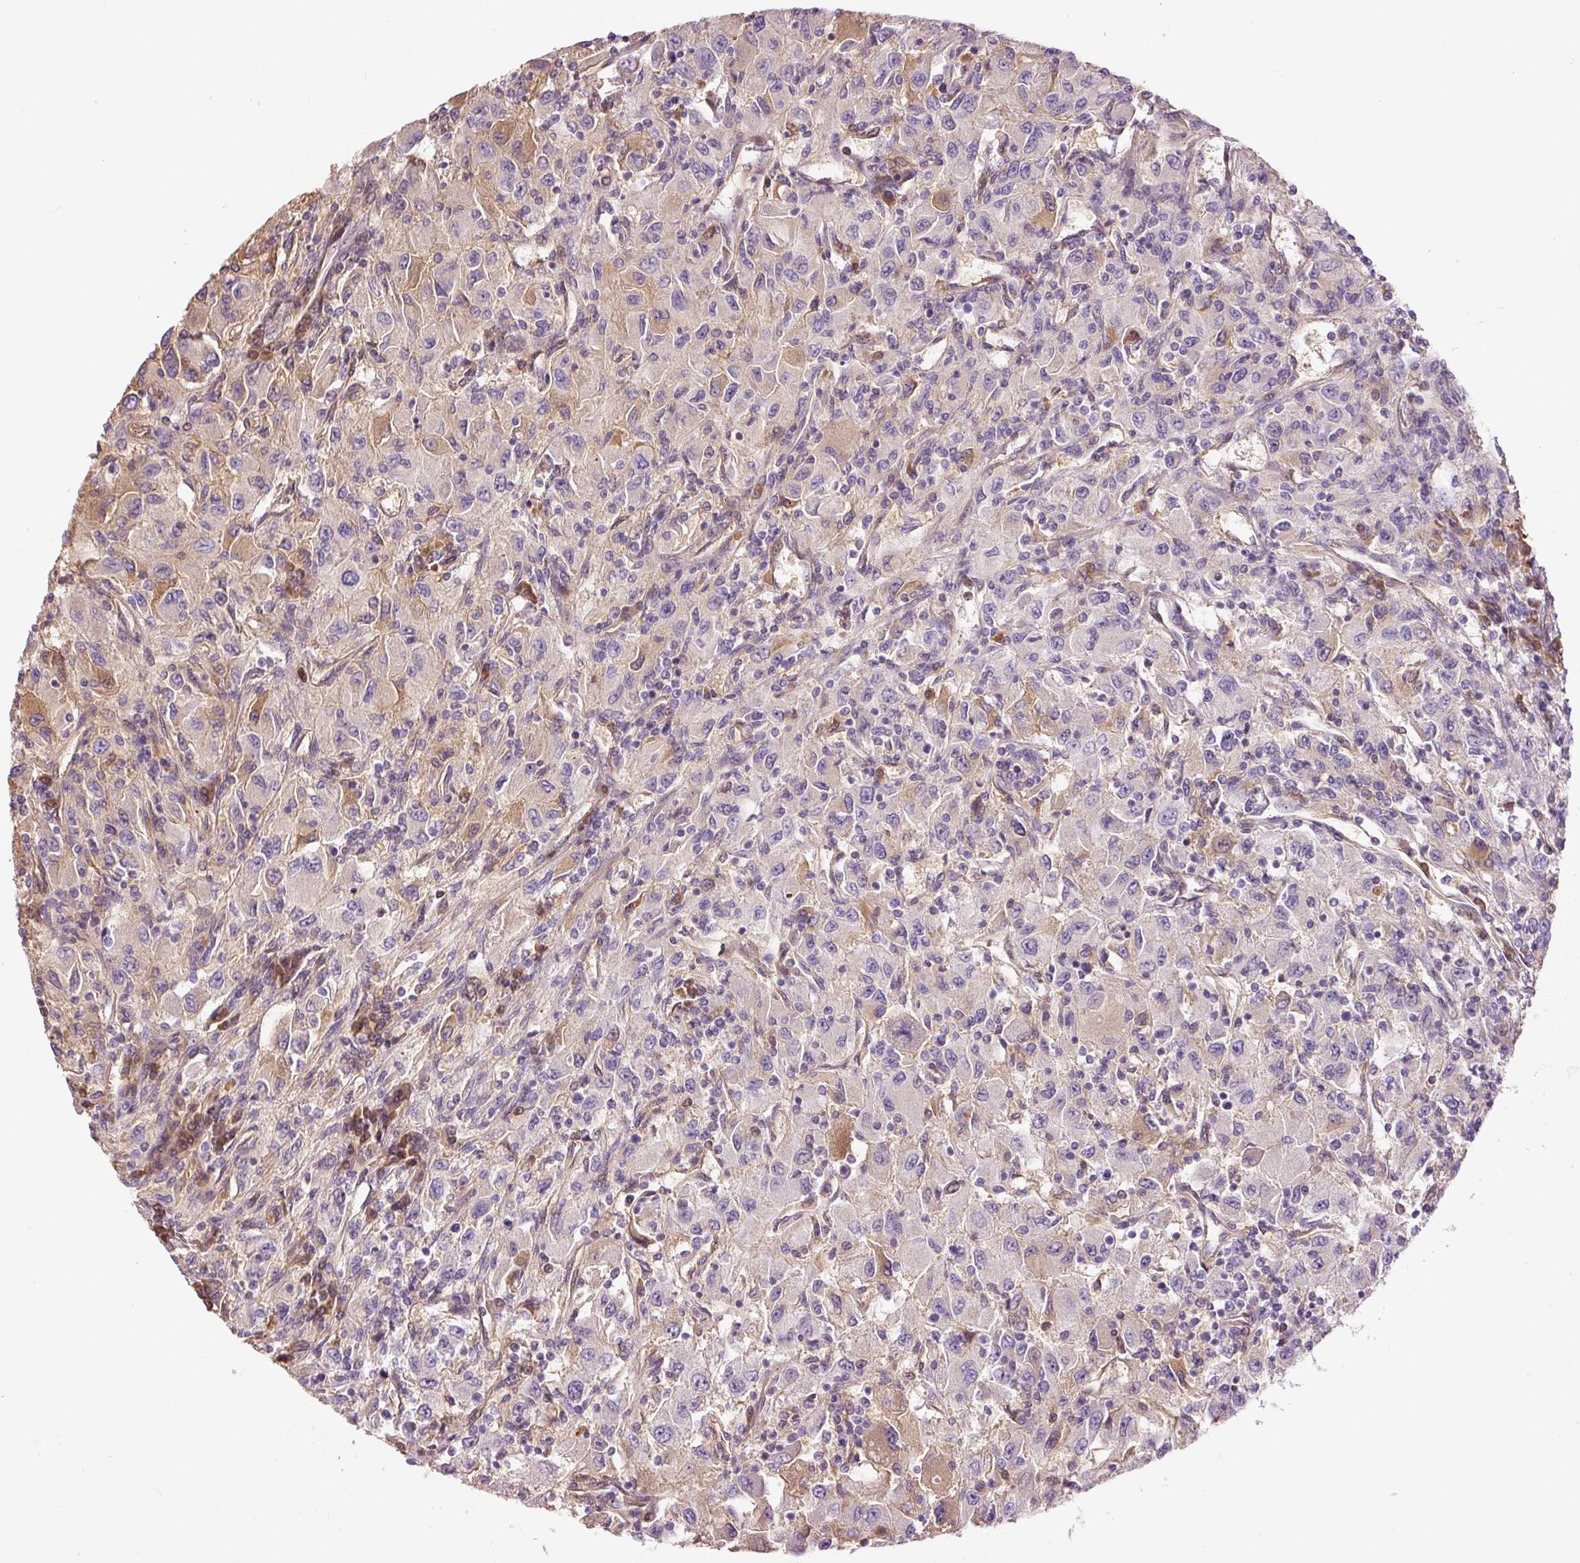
{"staining": {"intensity": "moderate", "quantity": "<25%", "location": "nuclear"}, "tissue": "renal cancer", "cell_type": "Tumor cells", "image_type": "cancer", "snomed": [{"axis": "morphology", "description": "Adenocarcinoma, NOS"}, {"axis": "topography", "description": "Kidney"}], "caption": "Tumor cells demonstrate low levels of moderate nuclear staining in about <25% of cells in human renal adenocarcinoma.", "gene": "CMTM8", "patient": {"sex": "female", "age": 67}}